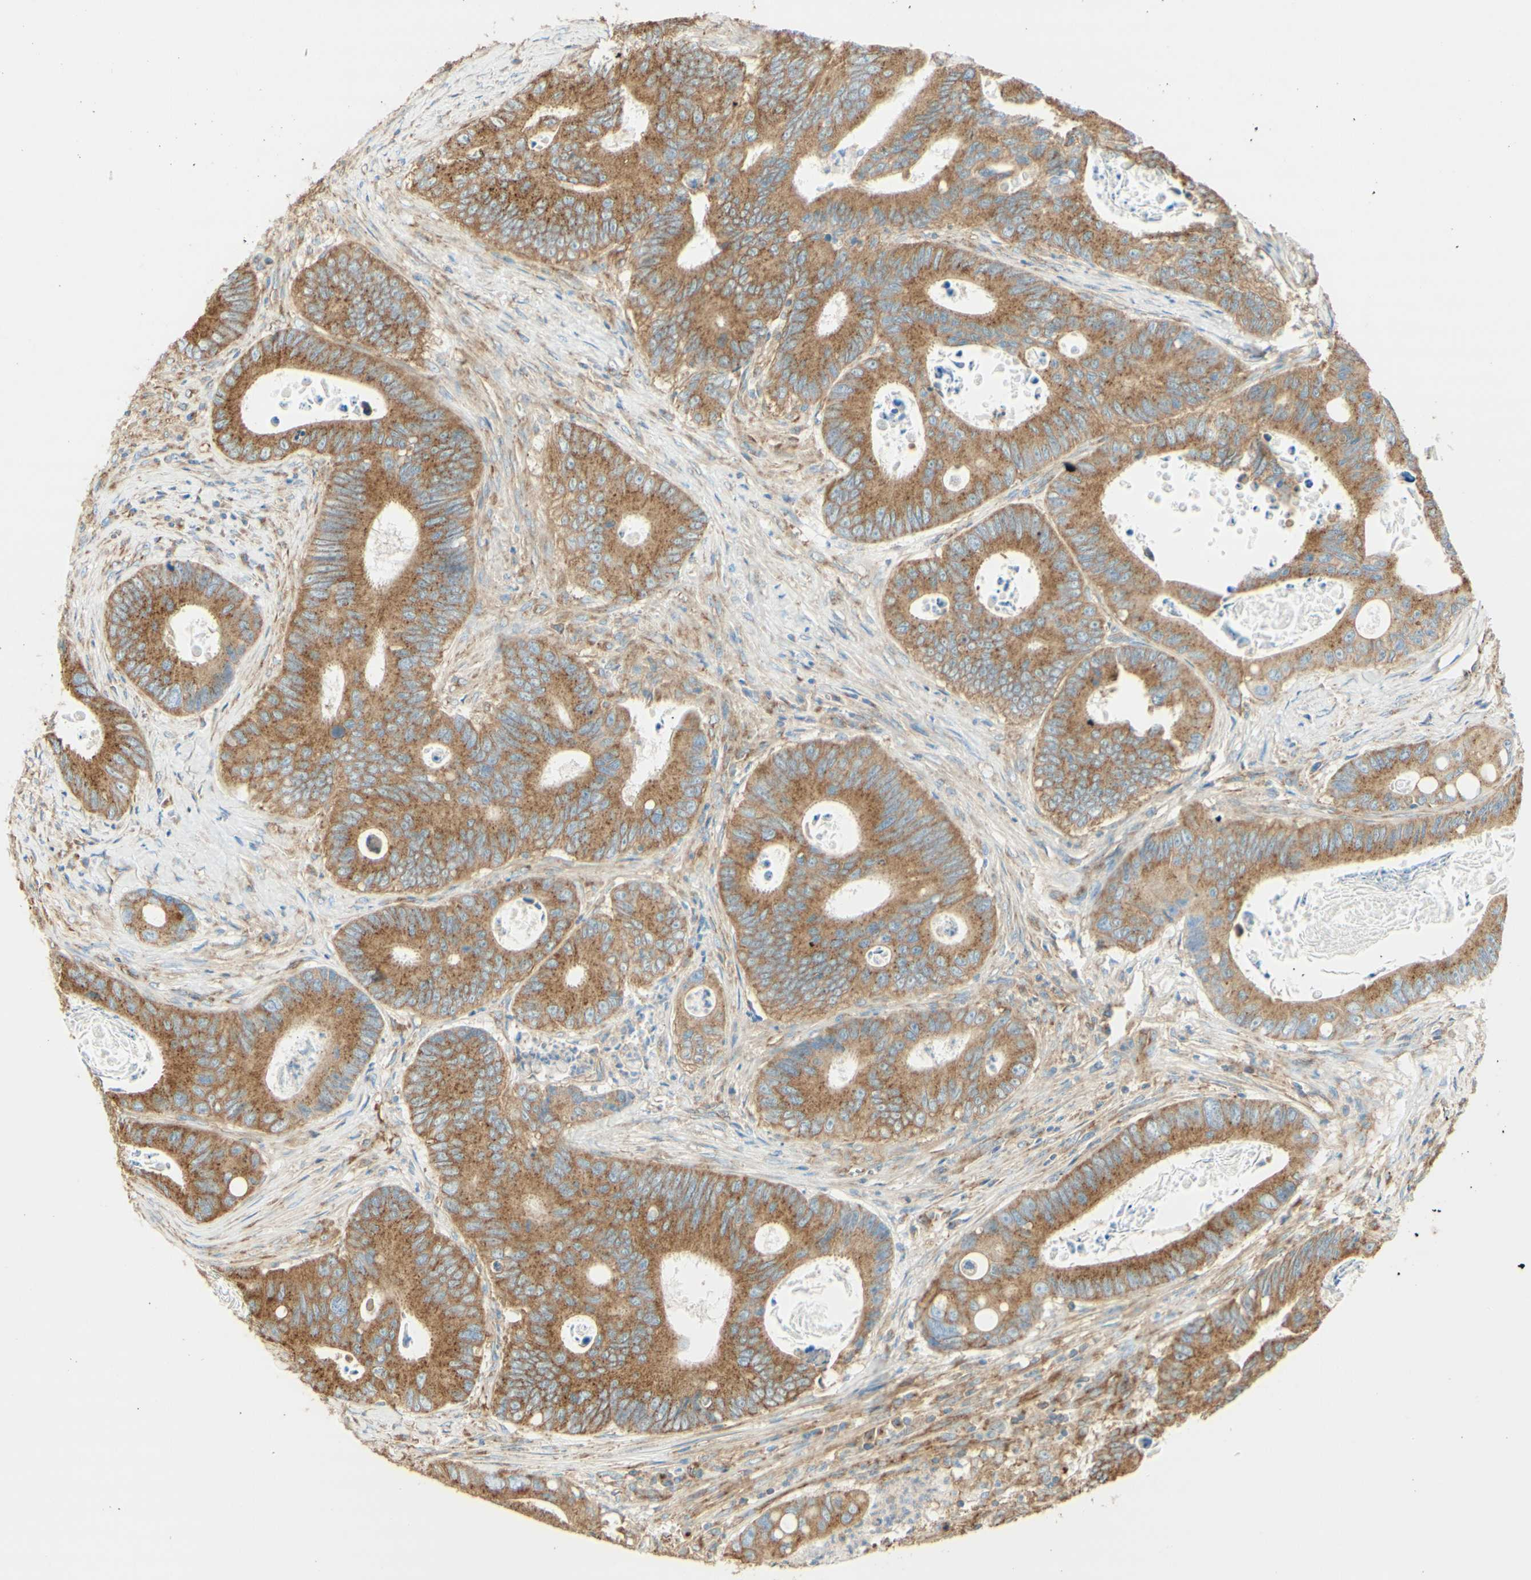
{"staining": {"intensity": "moderate", "quantity": ">75%", "location": "cytoplasmic/membranous"}, "tissue": "colorectal cancer", "cell_type": "Tumor cells", "image_type": "cancer", "snomed": [{"axis": "morphology", "description": "Inflammation, NOS"}, {"axis": "morphology", "description": "Adenocarcinoma, NOS"}, {"axis": "topography", "description": "Colon"}], "caption": "High-power microscopy captured an IHC image of colorectal cancer, revealing moderate cytoplasmic/membranous expression in about >75% of tumor cells.", "gene": "CLTC", "patient": {"sex": "male", "age": 72}}